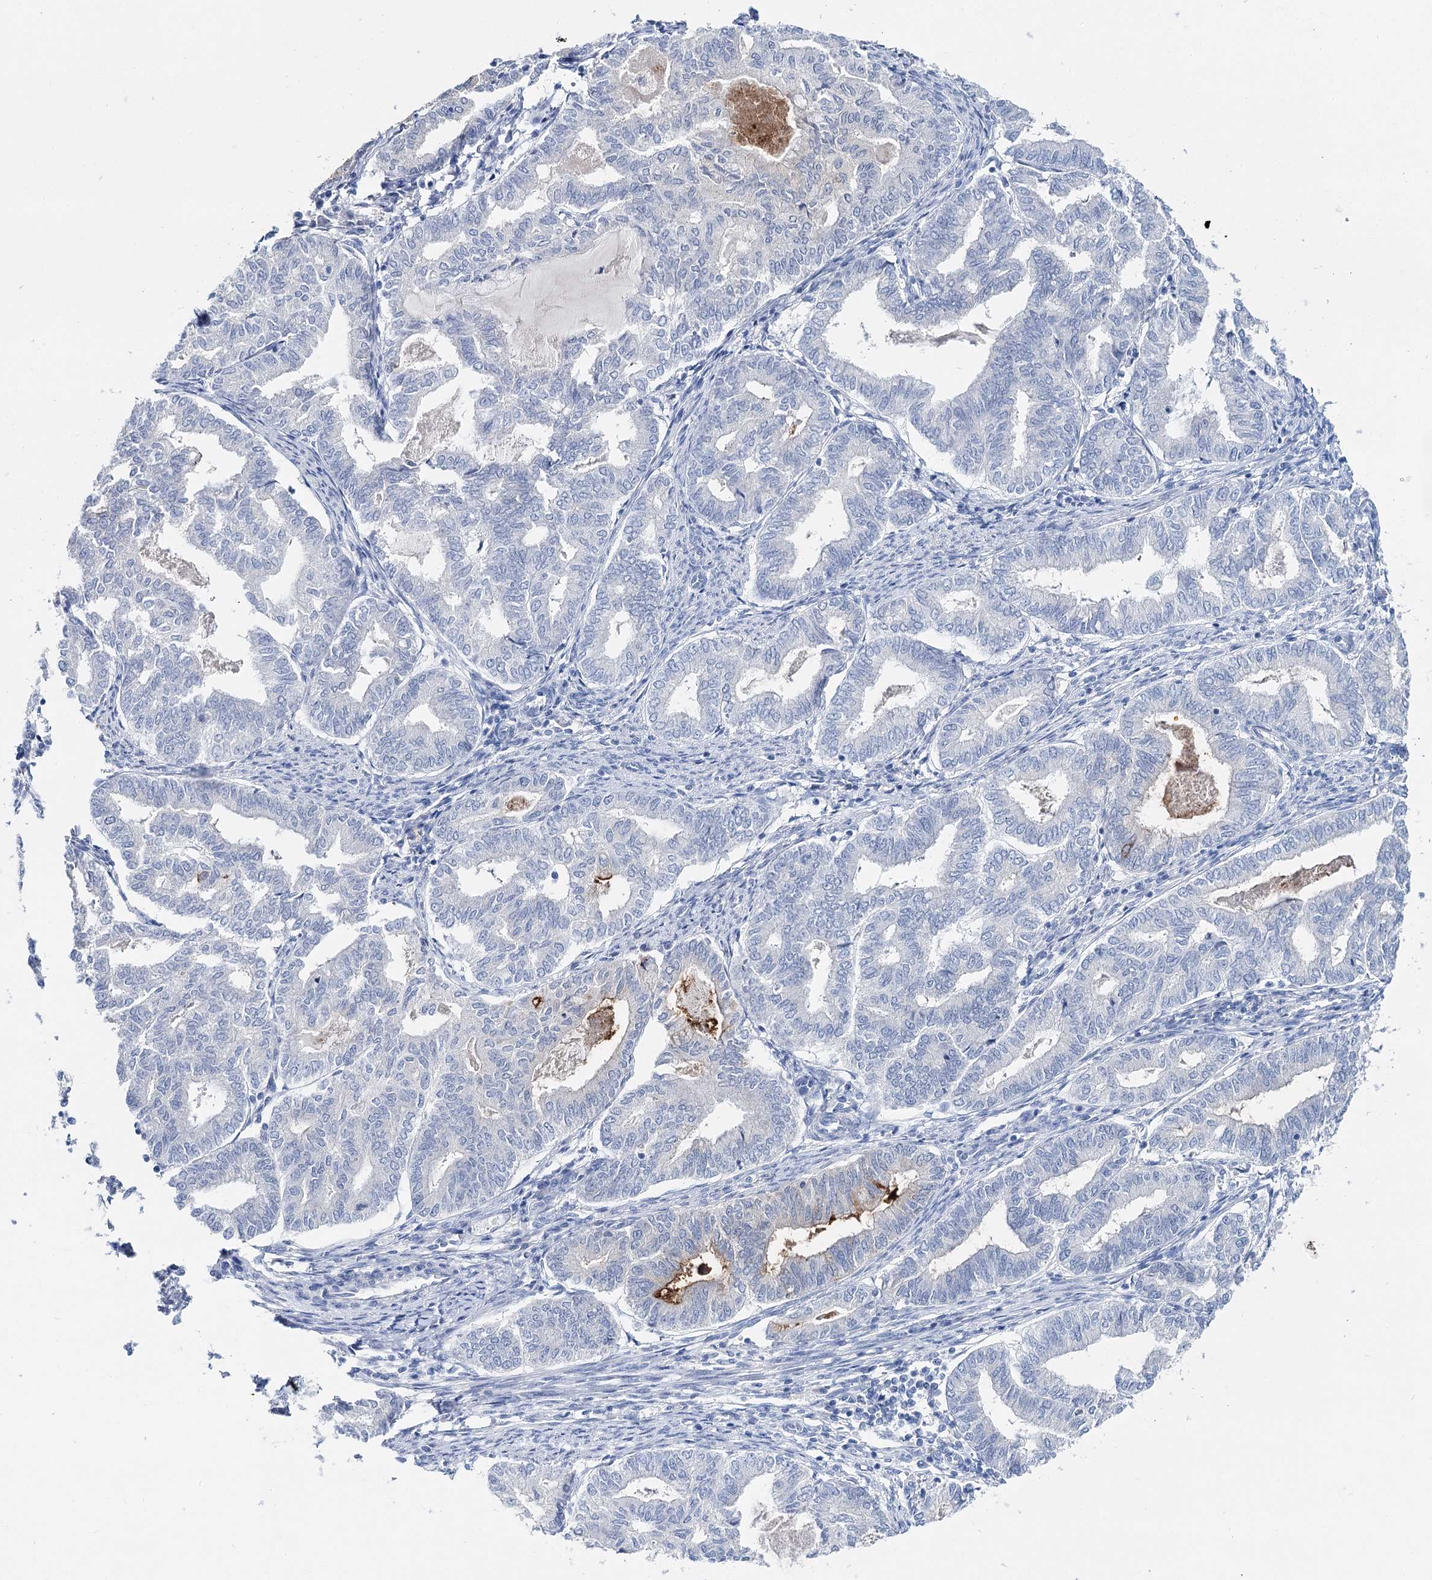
{"staining": {"intensity": "negative", "quantity": "none", "location": "none"}, "tissue": "endometrial cancer", "cell_type": "Tumor cells", "image_type": "cancer", "snomed": [{"axis": "morphology", "description": "Adenocarcinoma, NOS"}, {"axis": "topography", "description": "Endometrium"}], "caption": "Protein analysis of adenocarcinoma (endometrial) exhibits no significant expression in tumor cells.", "gene": "CEACAM8", "patient": {"sex": "female", "age": 79}}